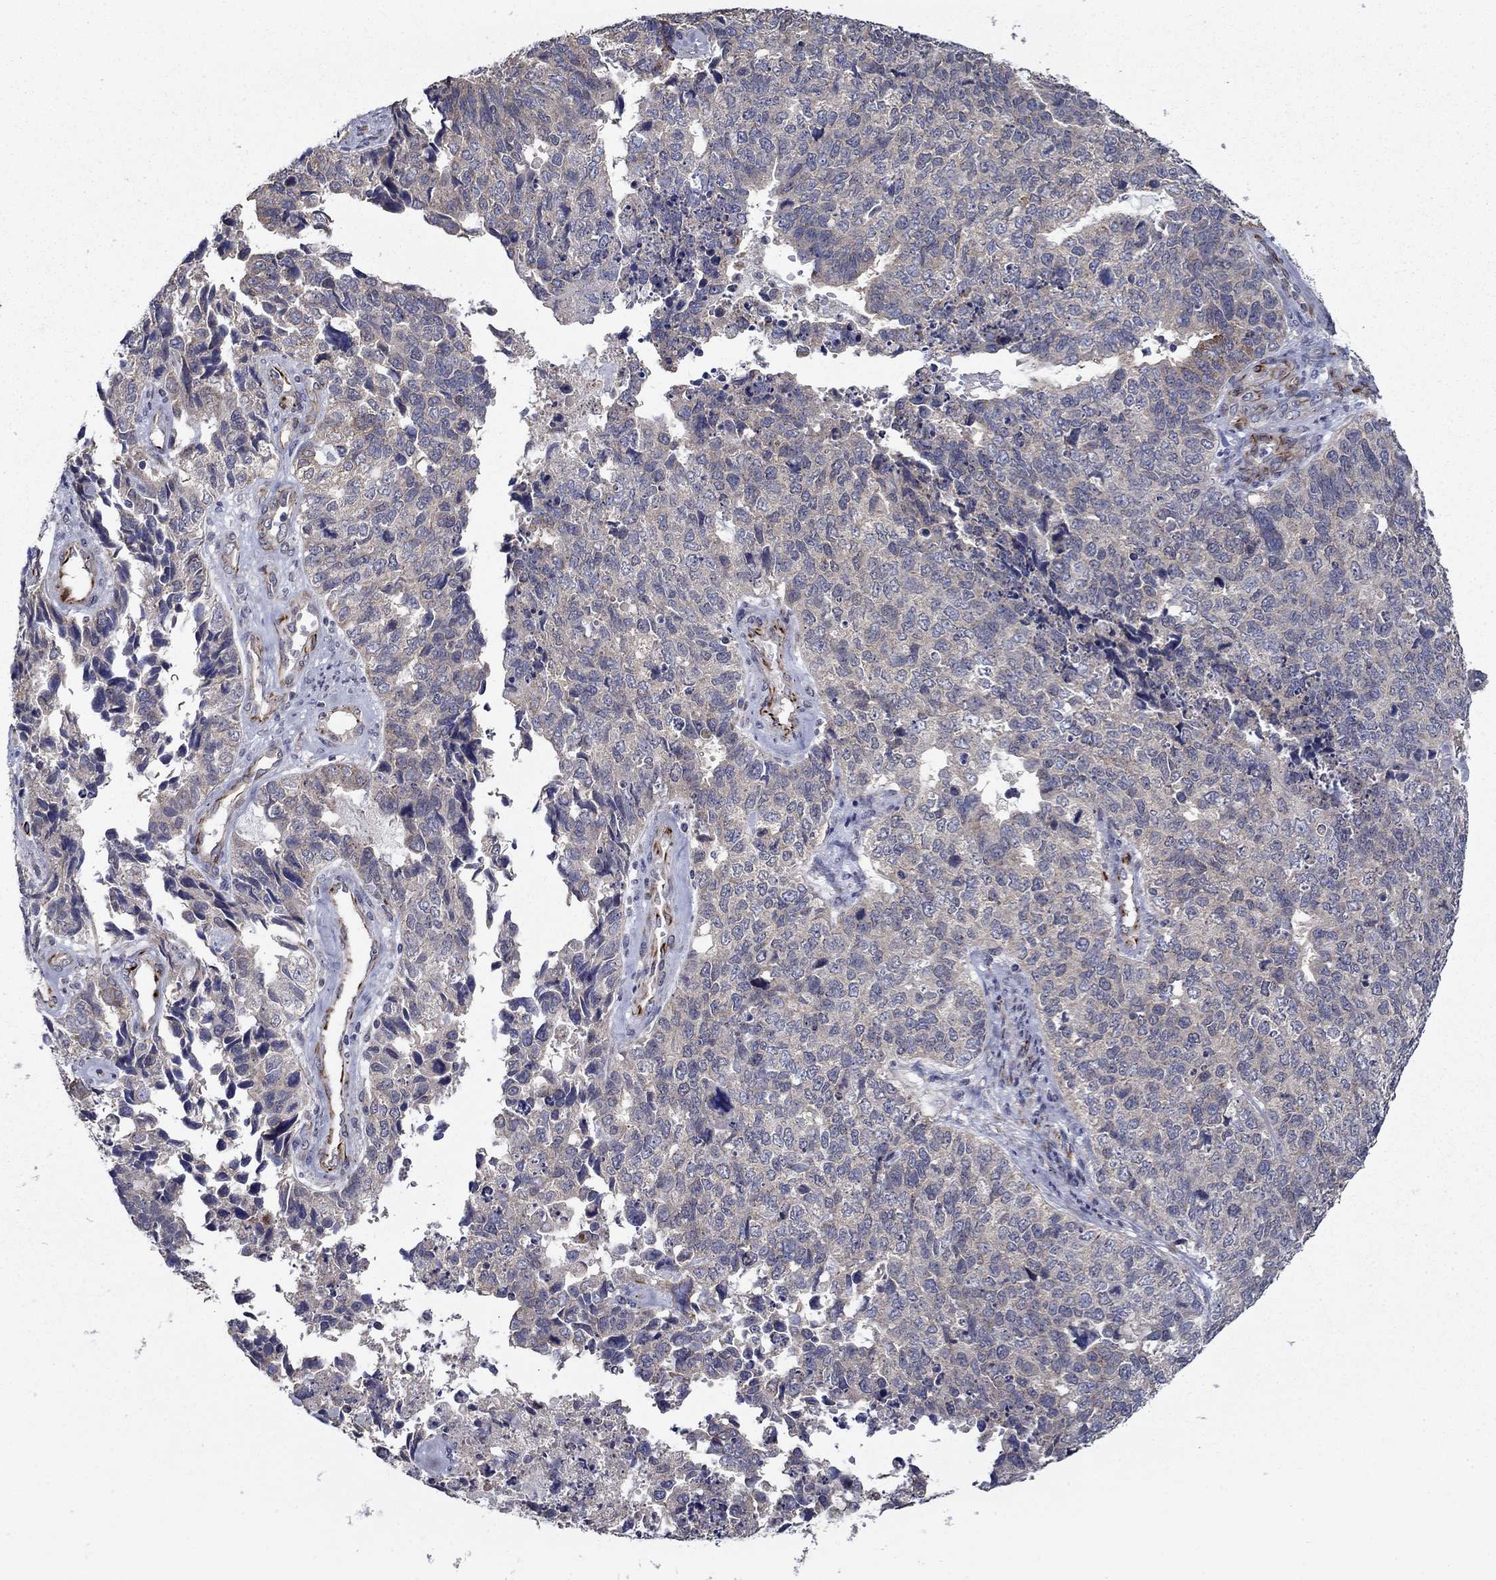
{"staining": {"intensity": "weak", "quantity": "<25%", "location": "cytoplasmic/membranous"}, "tissue": "cervical cancer", "cell_type": "Tumor cells", "image_type": "cancer", "snomed": [{"axis": "morphology", "description": "Squamous cell carcinoma, NOS"}, {"axis": "topography", "description": "Cervix"}], "caption": "Immunohistochemical staining of cervical squamous cell carcinoma shows no significant expression in tumor cells.", "gene": "LACTB2", "patient": {"sex": "female", "age": 63}}